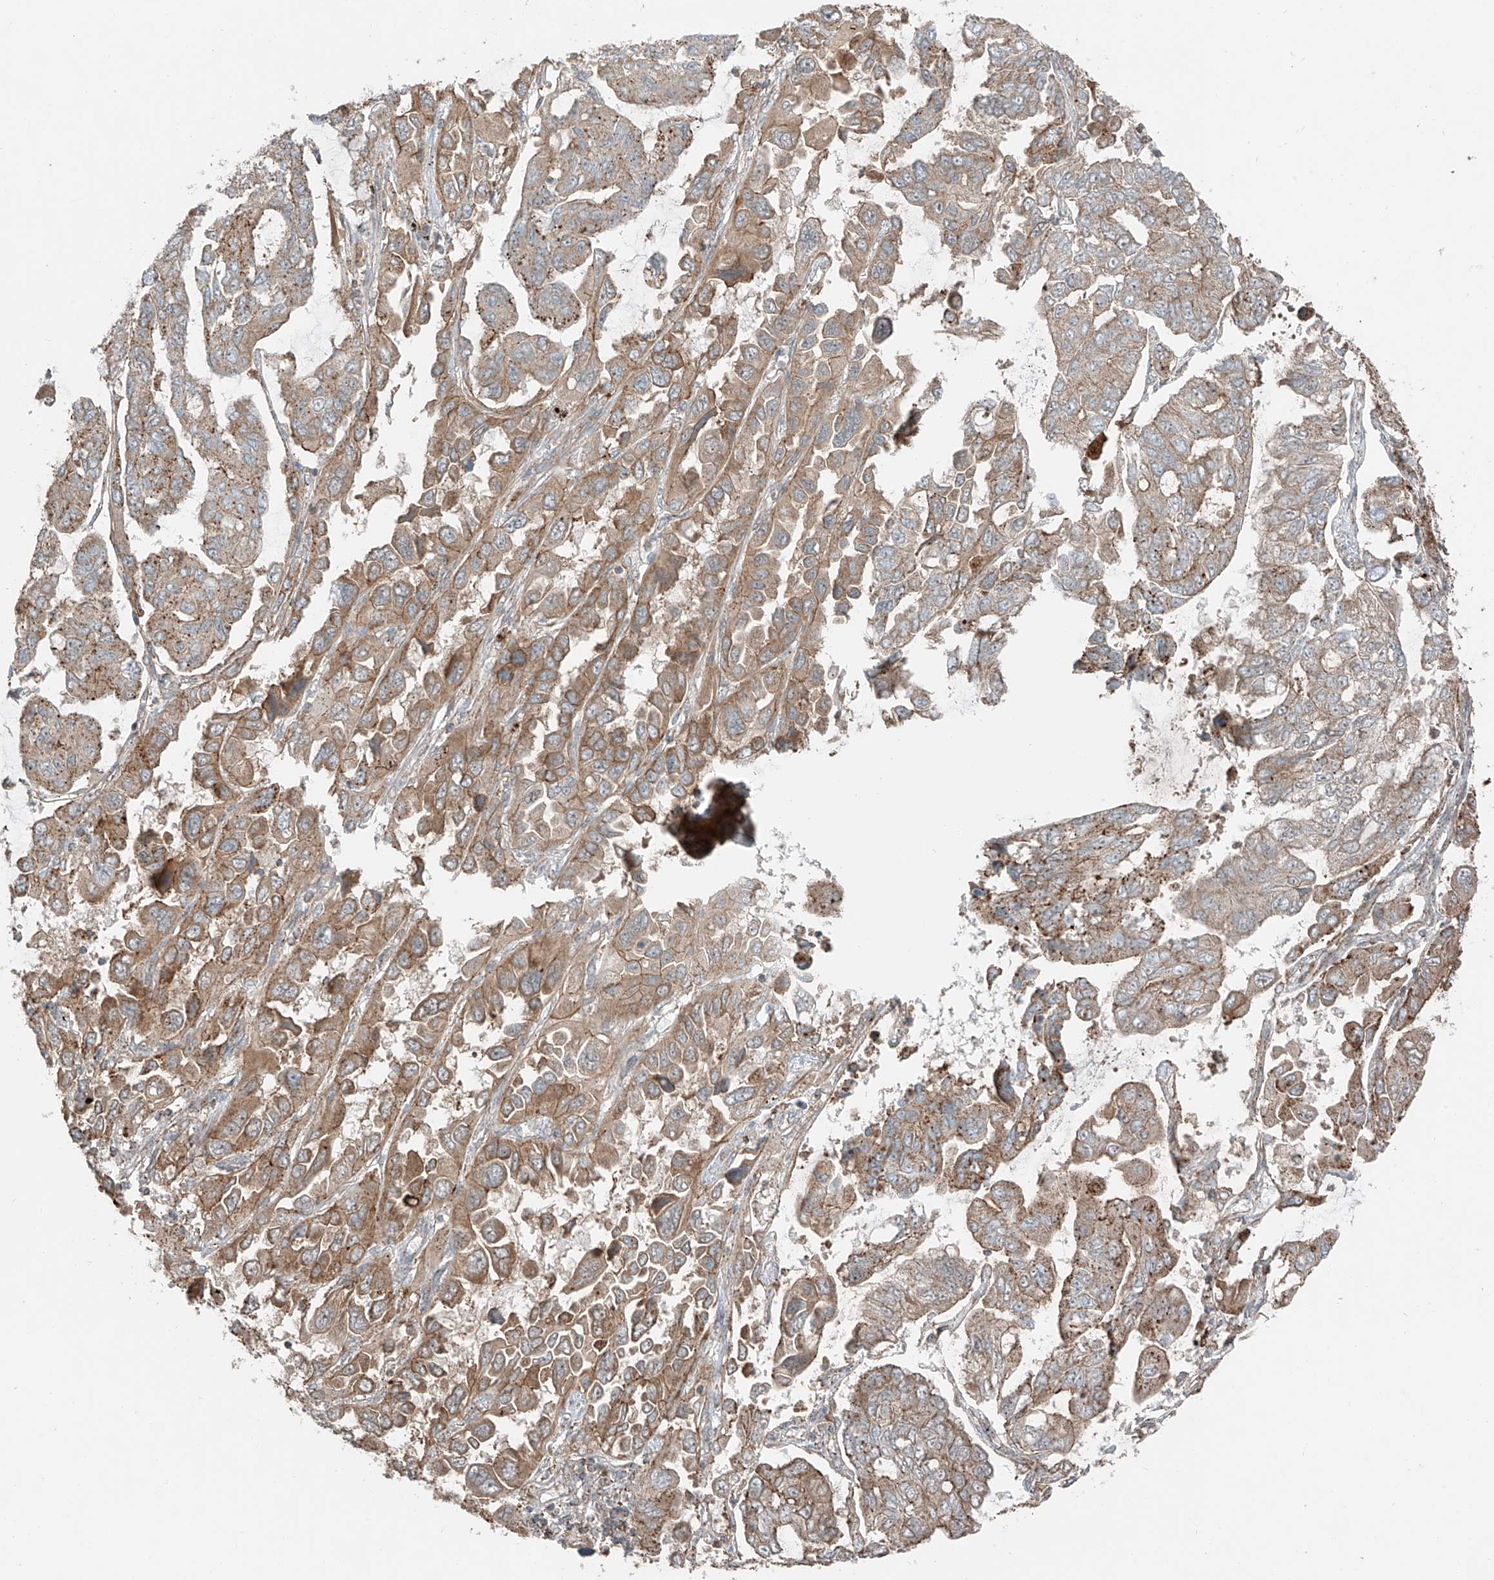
{"staining": {"intensity": "moderate", "quantity": ">75%", "location": "cytoplasmic/membranous"}, "tissue": "lung cancer", "cell_type": "Tumor cells", "image_type": "cancer", "snomed": [{"axis": "morphology", "description": "Adenocarcinoma, NOS"}, {"axis": "topography", "description": "Lung"}], "caption": "Protein expression analysis of human lung cancer reveals moderate cytoplasmic/membranous staining in approximately >75% of tumor cells.", "gene": "CEP162", "patient": {"sex": "male", "age": 64}}